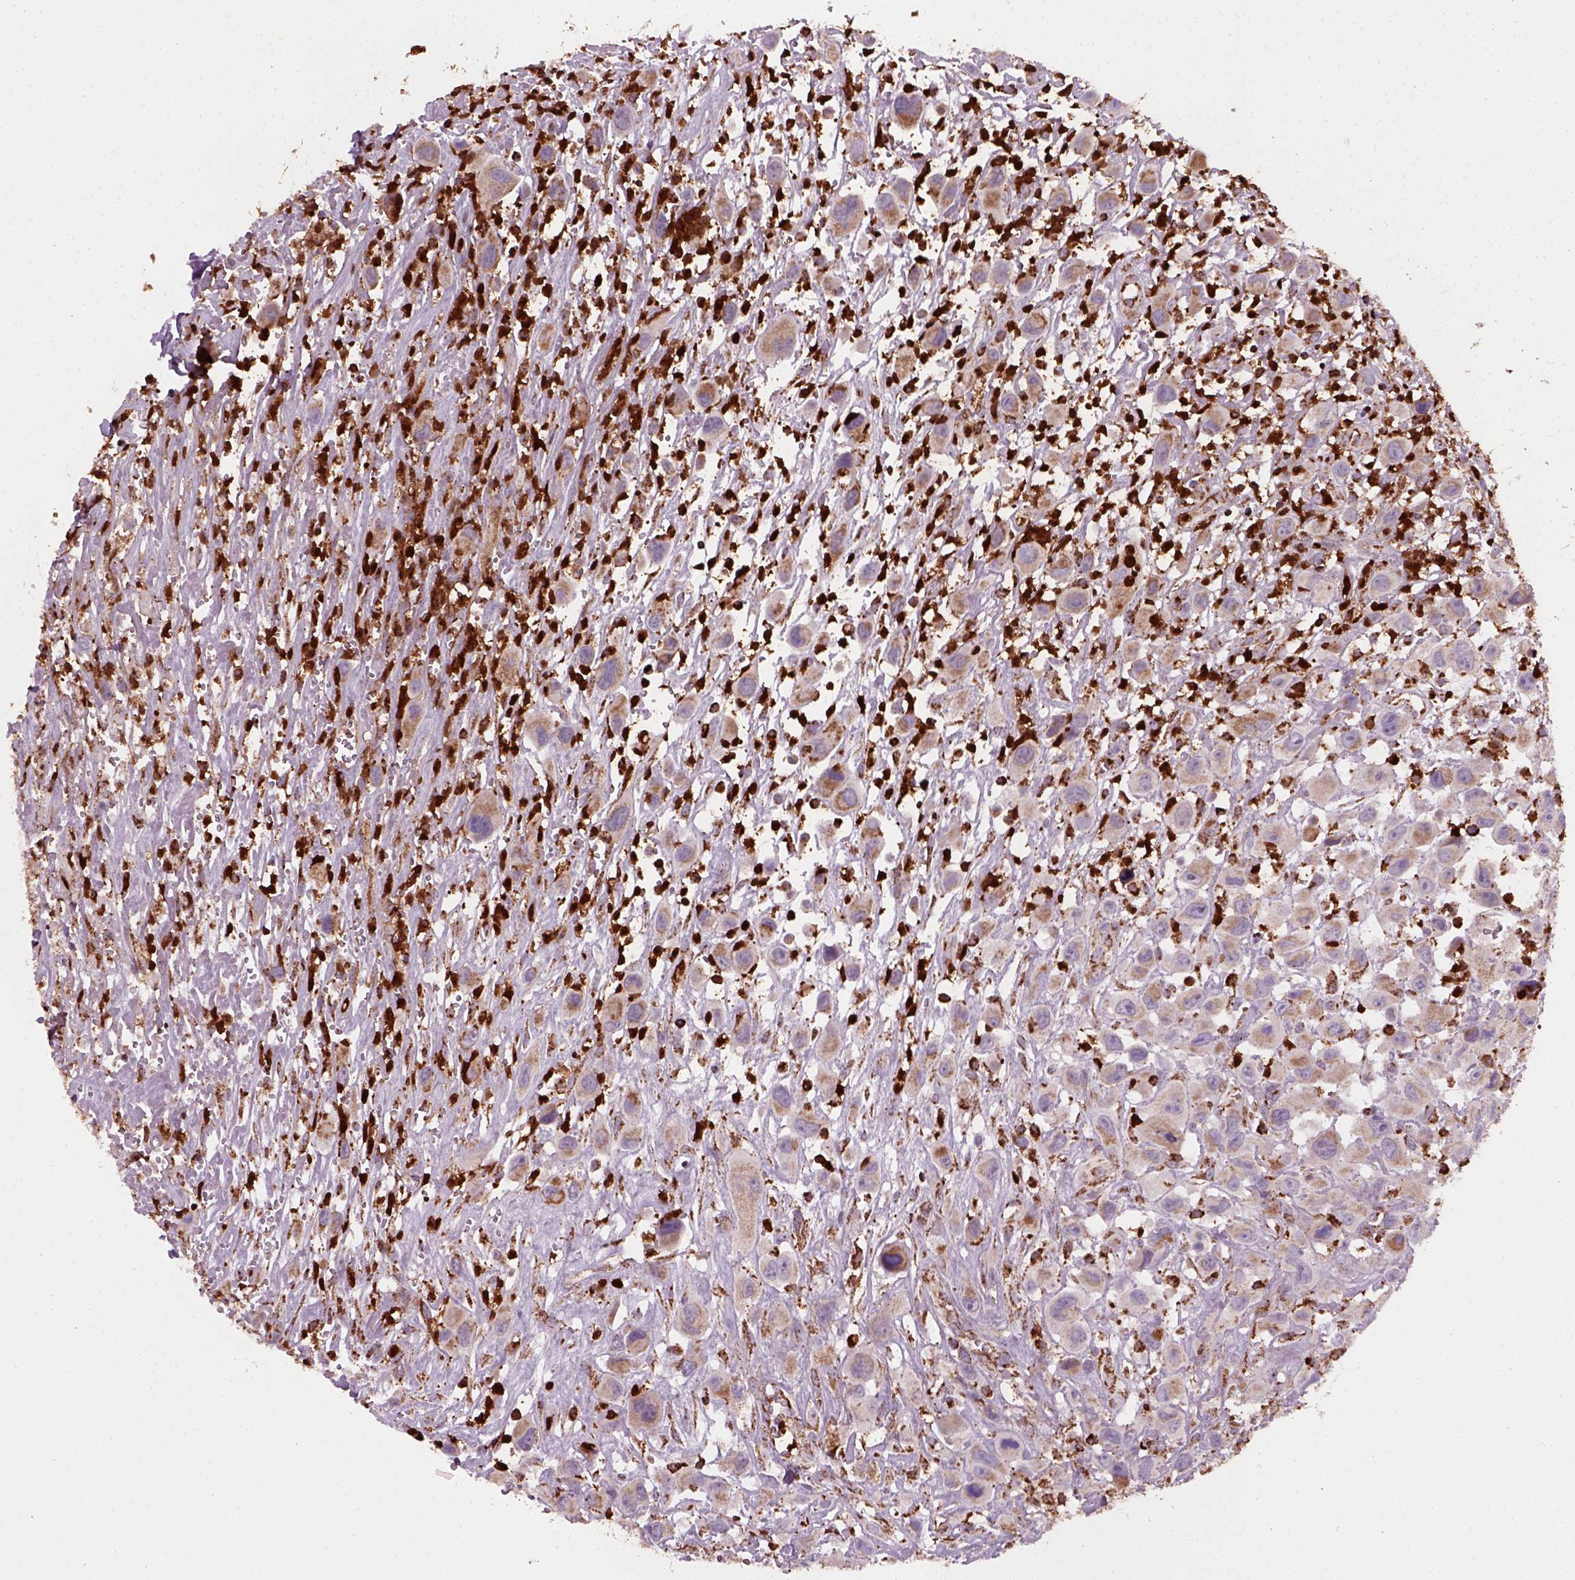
{"staining": {"intensity": "weak", "quantity": ">75%", "location": "cytoplasmic/membranous"}, "tissue": "head and neck cancer", "cell_type": "Tumor cells", "image_type": "cancer", "snomed": [{"axis": "morphology", "description": "Squamous cell carcinoma, NOS"}, {"axis": "morphology", "description": "Squamous cell carcinoma, metastatic, NOS"}, {"axis": "topography", "description": "Oral tissue"}, {"axis": "topography", "description": "Head-Neck"}], "caption": "This is an image of immunohistochemistry staining of head and neck metastatic squamous cell carcinoma, which shows weak staining in the cytoplasmic/membranous of tumor cells.", "gene": "NUDT16L1", "patient": {"sex": "female", "age": 85}}